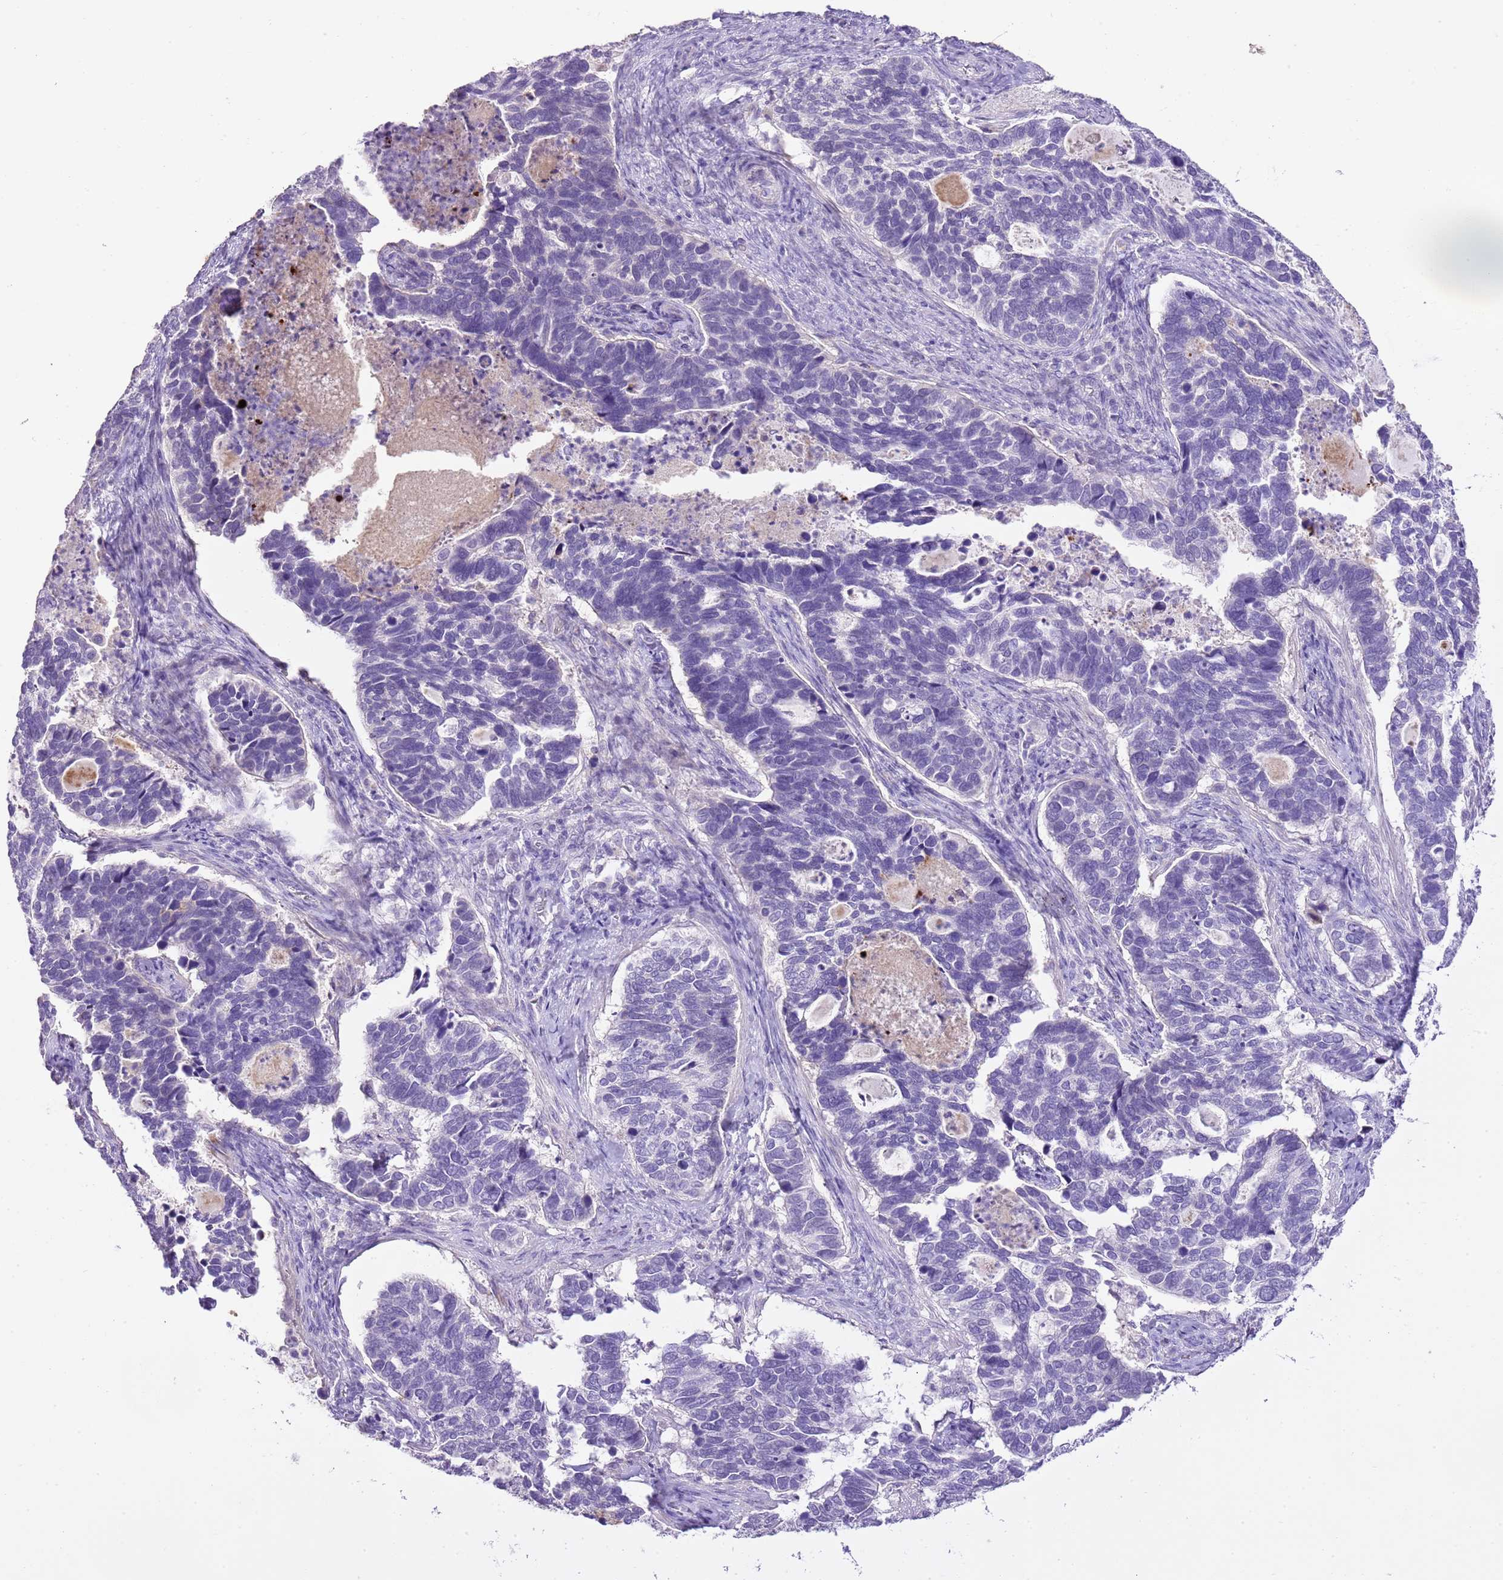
{"staining": {"intensity": "negative", "quantity": "none", "location": "none"}, "tissue": "cervical cancer", "cell_type": "Tumor cells", "image_type": "cancer", "snomed": [{"axis": "morphology", "description": "Squamous cell carcinoma, NOS"}, {"axis": "topography", "description": "Cervix"}], "caption": "An immunohistochemistry (IHC) micrograph of cervical cancer is shown. There is no staining in tumor cells of cervical cancer.", "gene": "XPO7", "patient": {"sex": "female", "age": 38}}